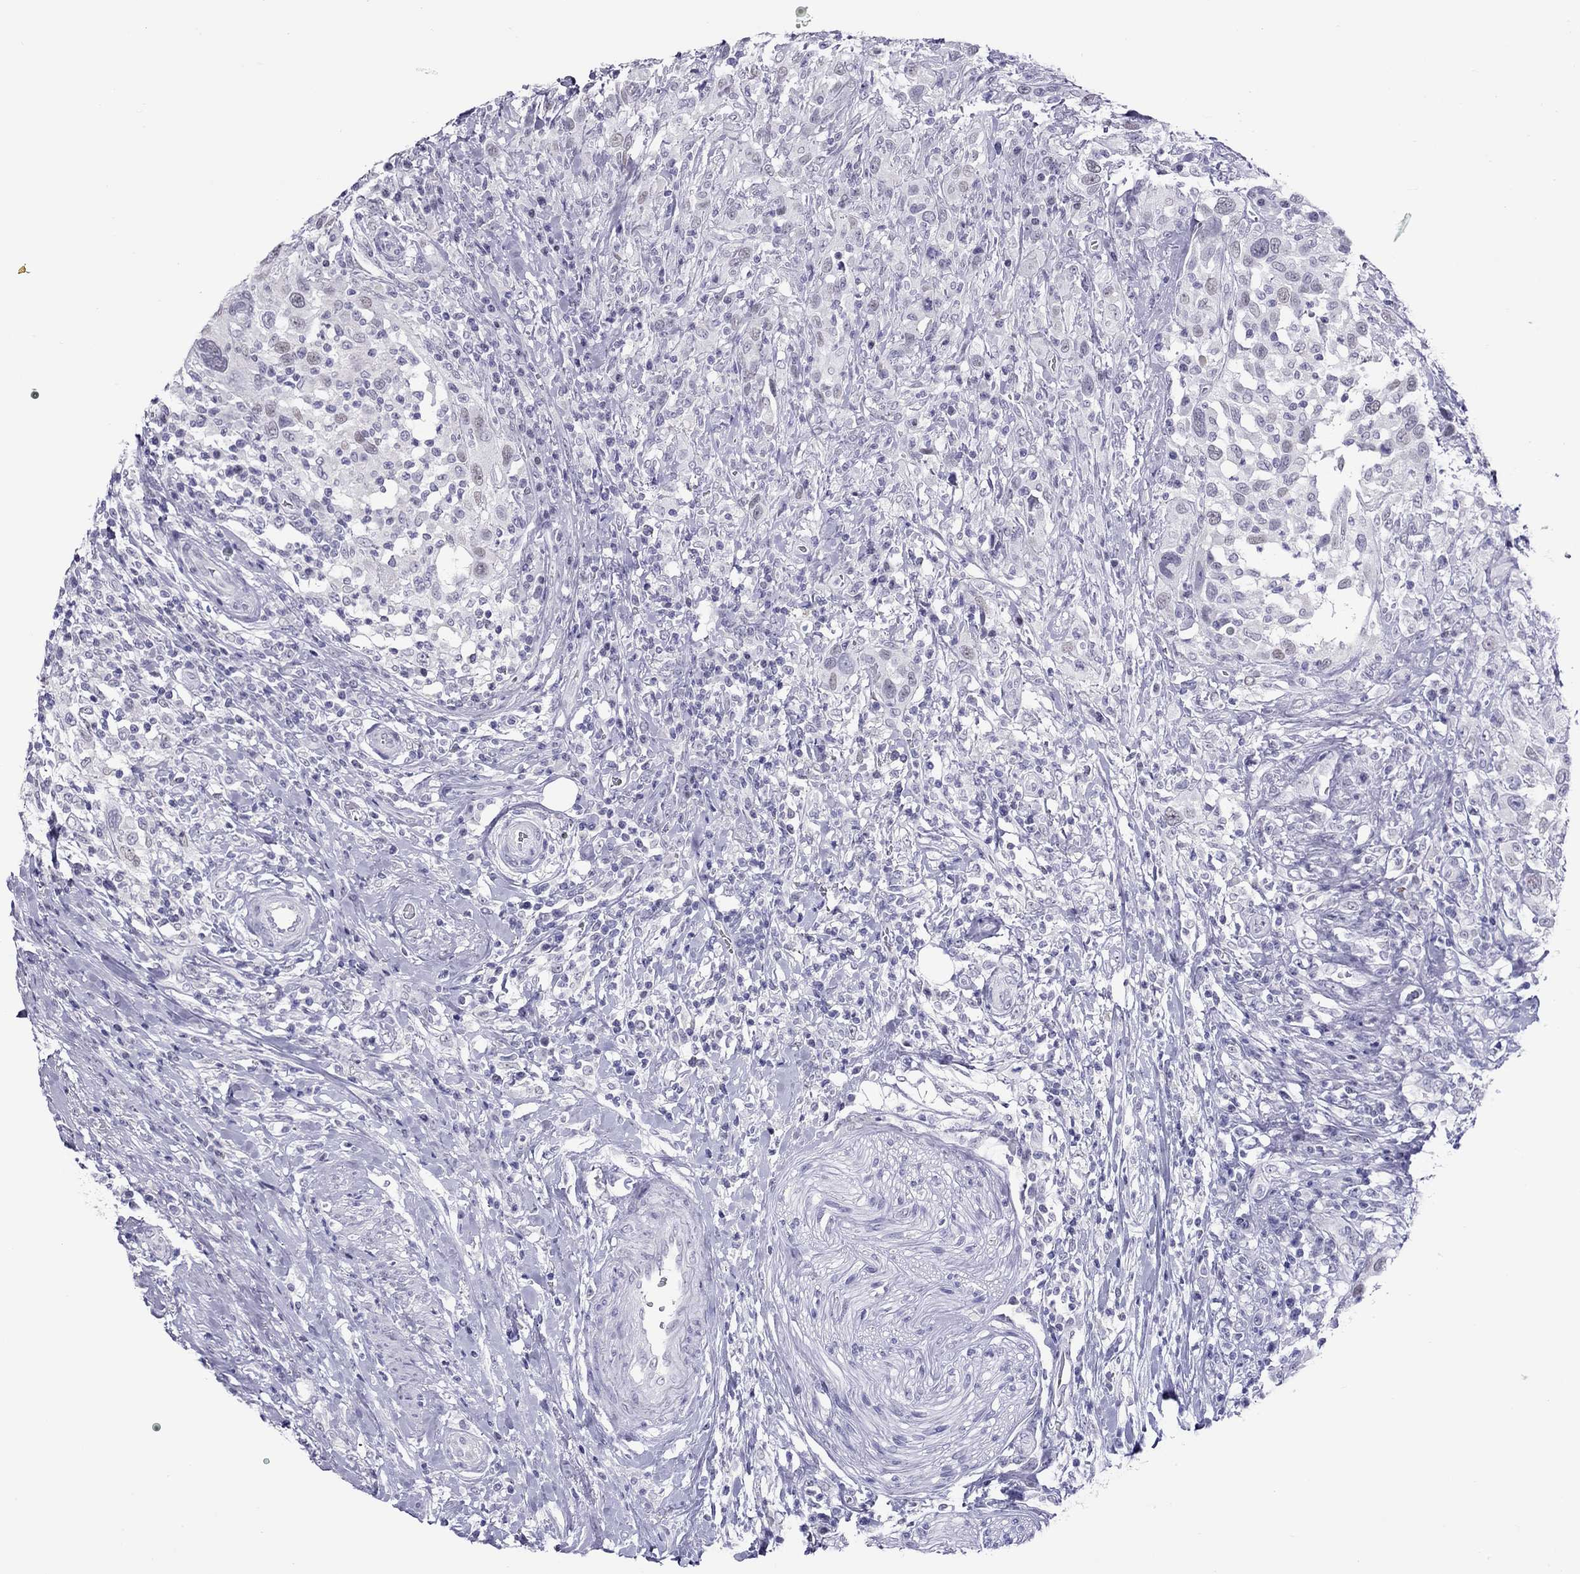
{"staining": {"intensity": "negative", "quantity": "none", "location": "none"}, "tissue": "urothelial cancer", "cell_type": "Tumor cells", "image_type": "cancer", "snomed": [{"axis": "morphology", "description": "Urothelial carcinoma, NOS"}, {"axis": "morphology", "description": "Urothelial carcinoma, High grade"}, {"axis": "topography", "description": "Urinary bladder"}], "caption": "Protein analysis of transitional cell carcinoma shows no significant positivity in tumor cells.", "gene": "CHRNB3", "patient": {"sex": "female", "age": 64}}